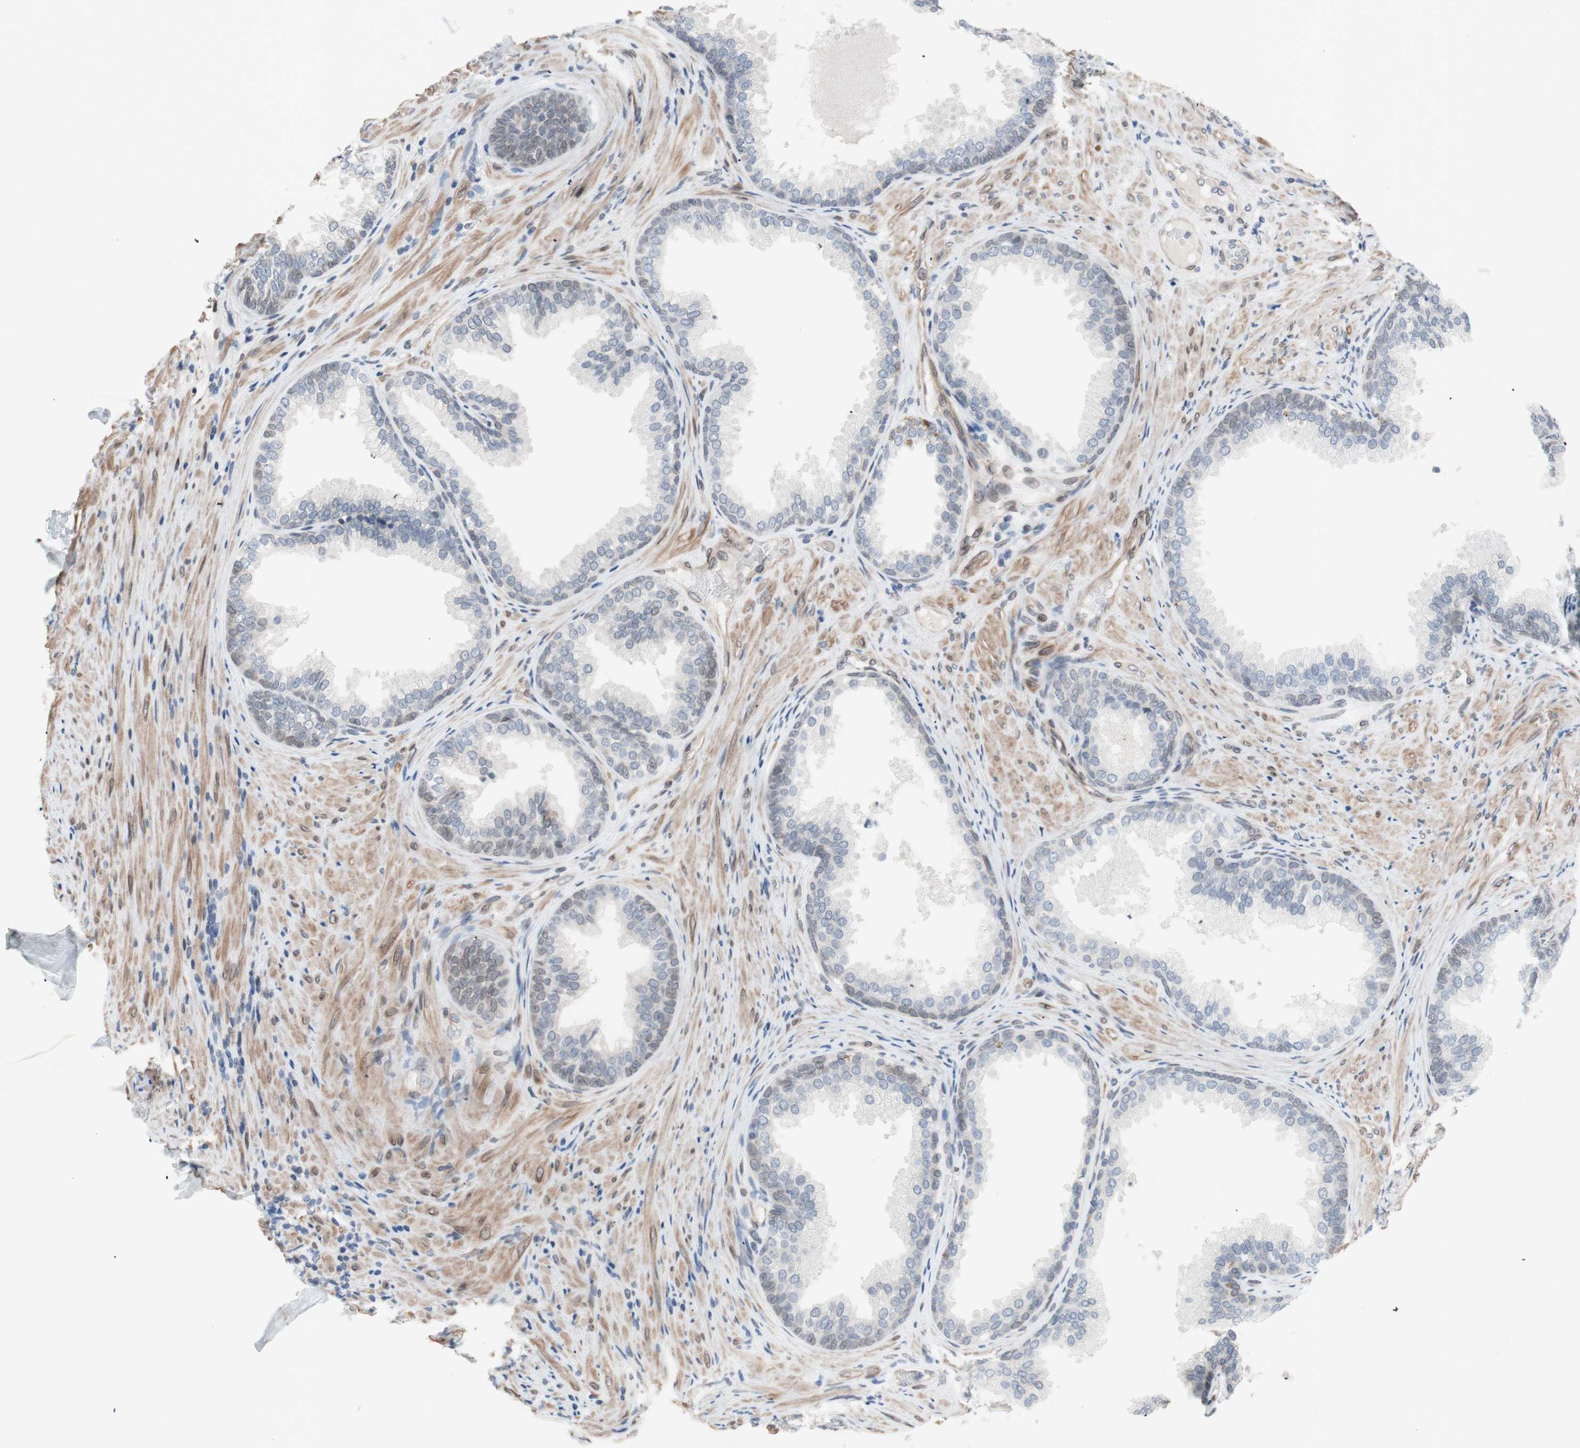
{"staining": {"intensity": "weak", "quantity": "<25%", "location": "cytoplasmic/membranous,nuclear"}, "tissue": "prostate", "cell_type": "Glandular cells", "image_type": "normal", "snomed": [{"axis": "morphology", "description": "Normal tissue, NOS"}, {"axis": "topography", "description": "Prostate"}], "caption": "IHC of benign human prostate demonstrates no expression in glandular cells. (DAB immunohistochemistry visualized using brightfield microscopy, high magnification).", "gene": "ARNT2", "patient": {"sex": "male", "age": 76}}